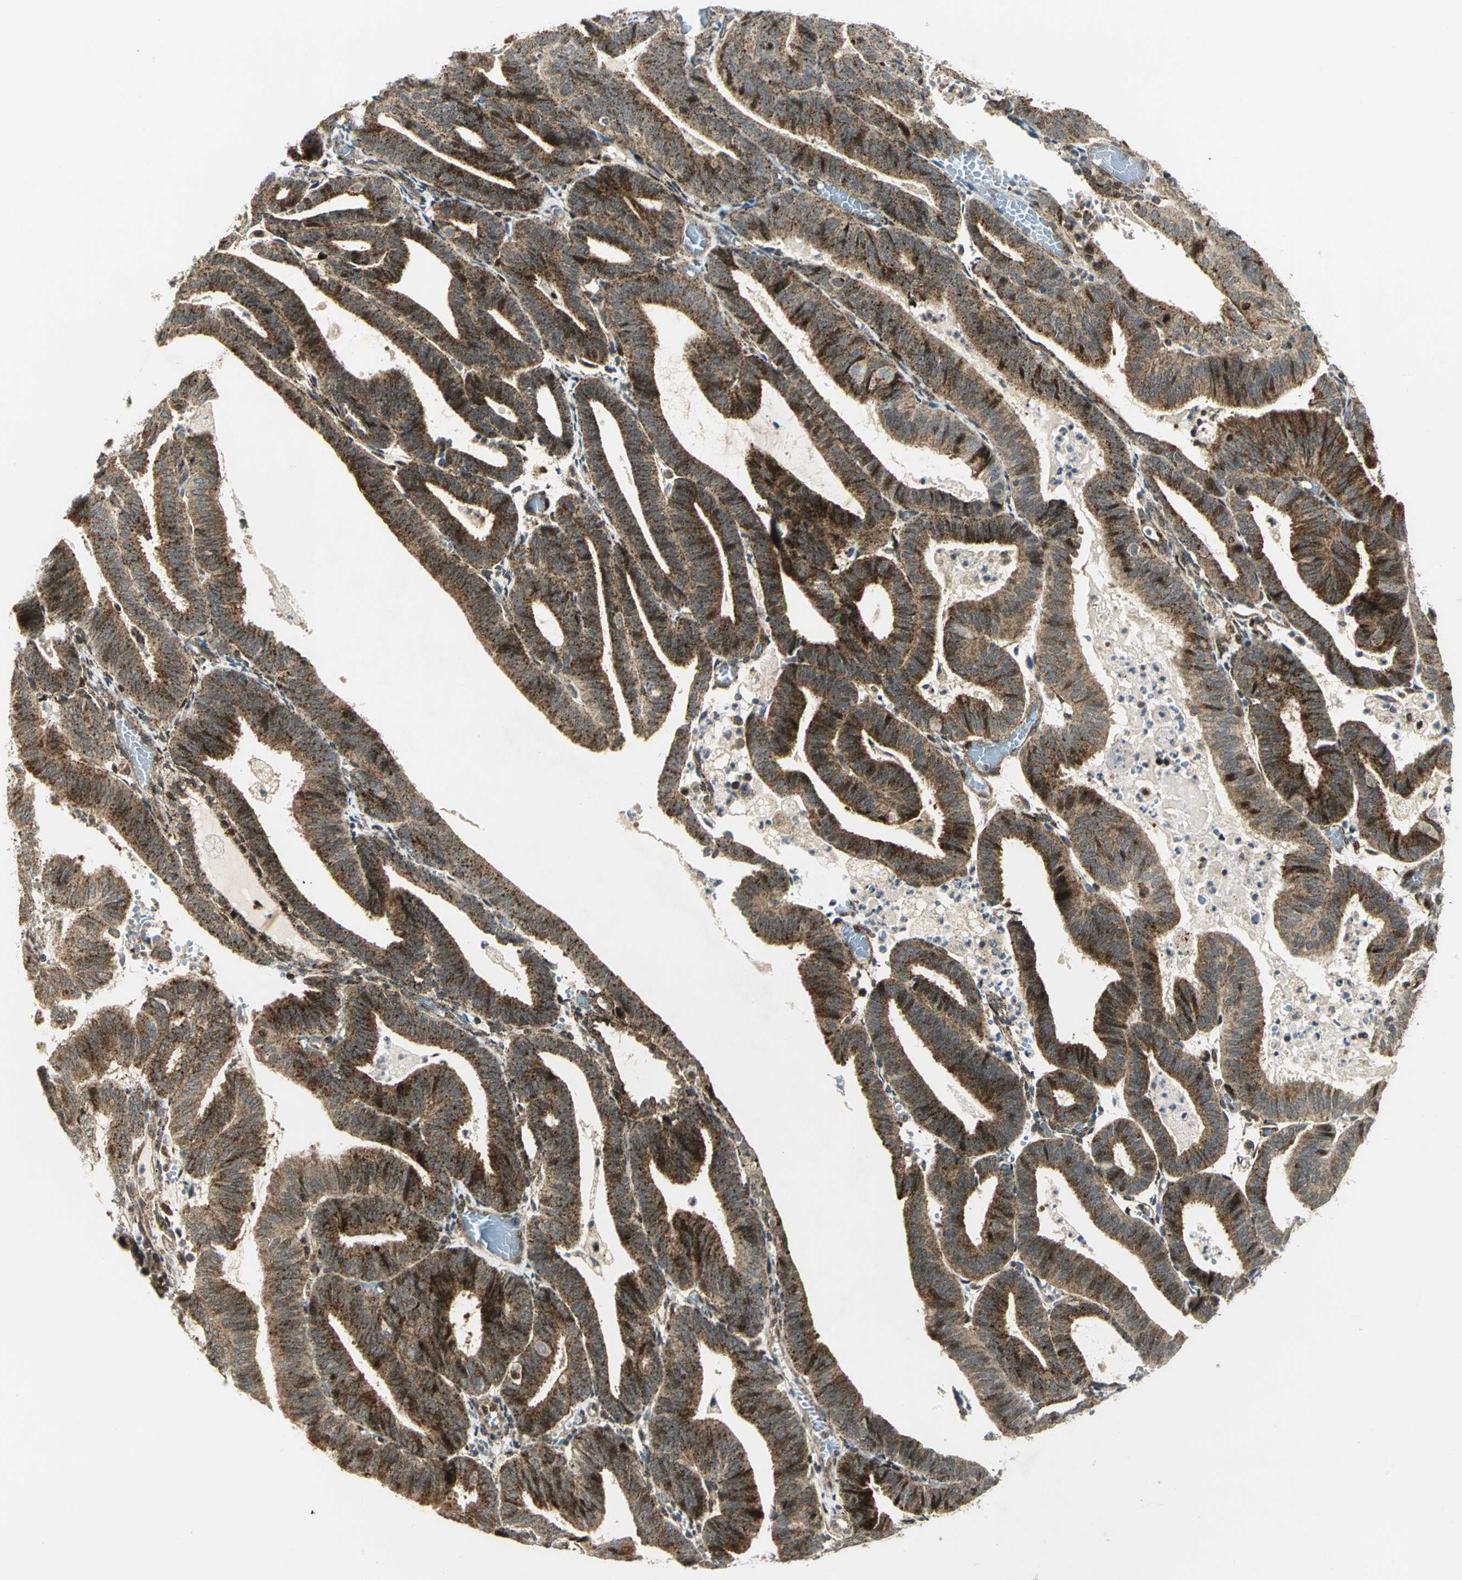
{"staining": {"intensity": "strong", "quantity": ">75%", "location": "cytoplasmic/membranous"}, "tissue": "endometrial cancer", "cell_type": "Tumor cells", "image_type": "cancer", "snomed": [{"axis": "morphology", "description": "Adenocarcinoma, NOS"}, {"axis": "topography", "description": "Uterus"}], "caption": "The immunohistochemical stain highlights strong cytoplasmic/membranous expression in tumor cells of endometrial cancer tissue. Nuclei are stained in blue.", "gene": "ATP6V1A", "patient": {"sex": "female", "age": 60}}